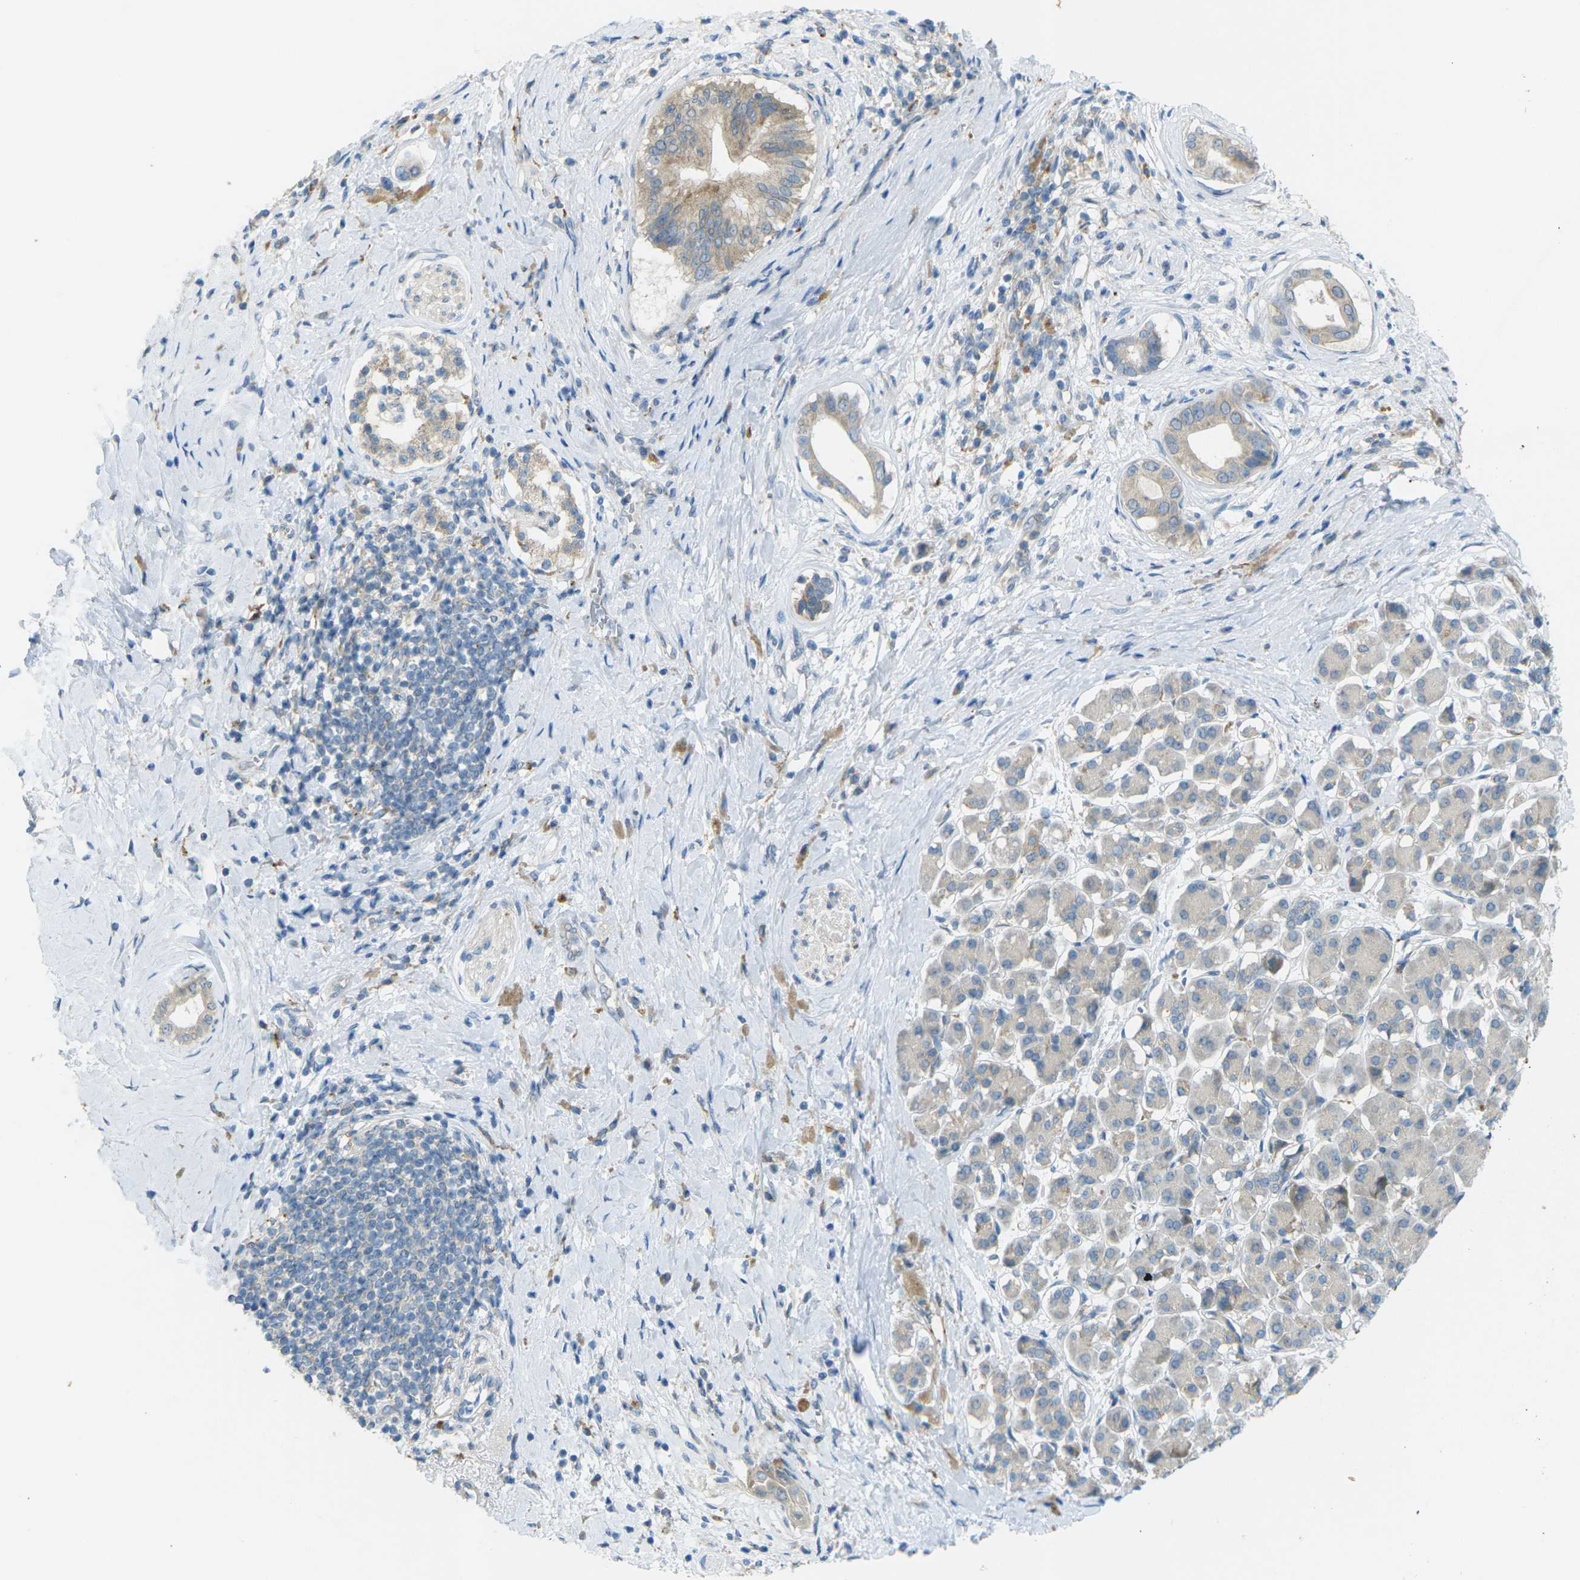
{"staining": {"intensity": "weak", "quantity": "<25%", "location": "cytoplasmic/membranous"}, "tissue": "pancreatic cancer", "cell_type": "Tumor cells", "image_type": "cancer", "snomed": [{"axis": "morphology", "description": "Adenocarcinoma, NOS"}, {"axis": "topography", "description": "Pancreas"}], "caption": "Immunohistochemistry image of neoplastic tissue: human pancreatic adenocarcinoma stained with DAB (3,3'-diaminobenzidine) demonstrates no significant protein positivity in tumor cells. The staining is performed using DAB brown chromogen with nuclei counter-stained in using hematoxylin.", "gene": "MYLK4", "patient": {"sex": "male", "age": 55}}